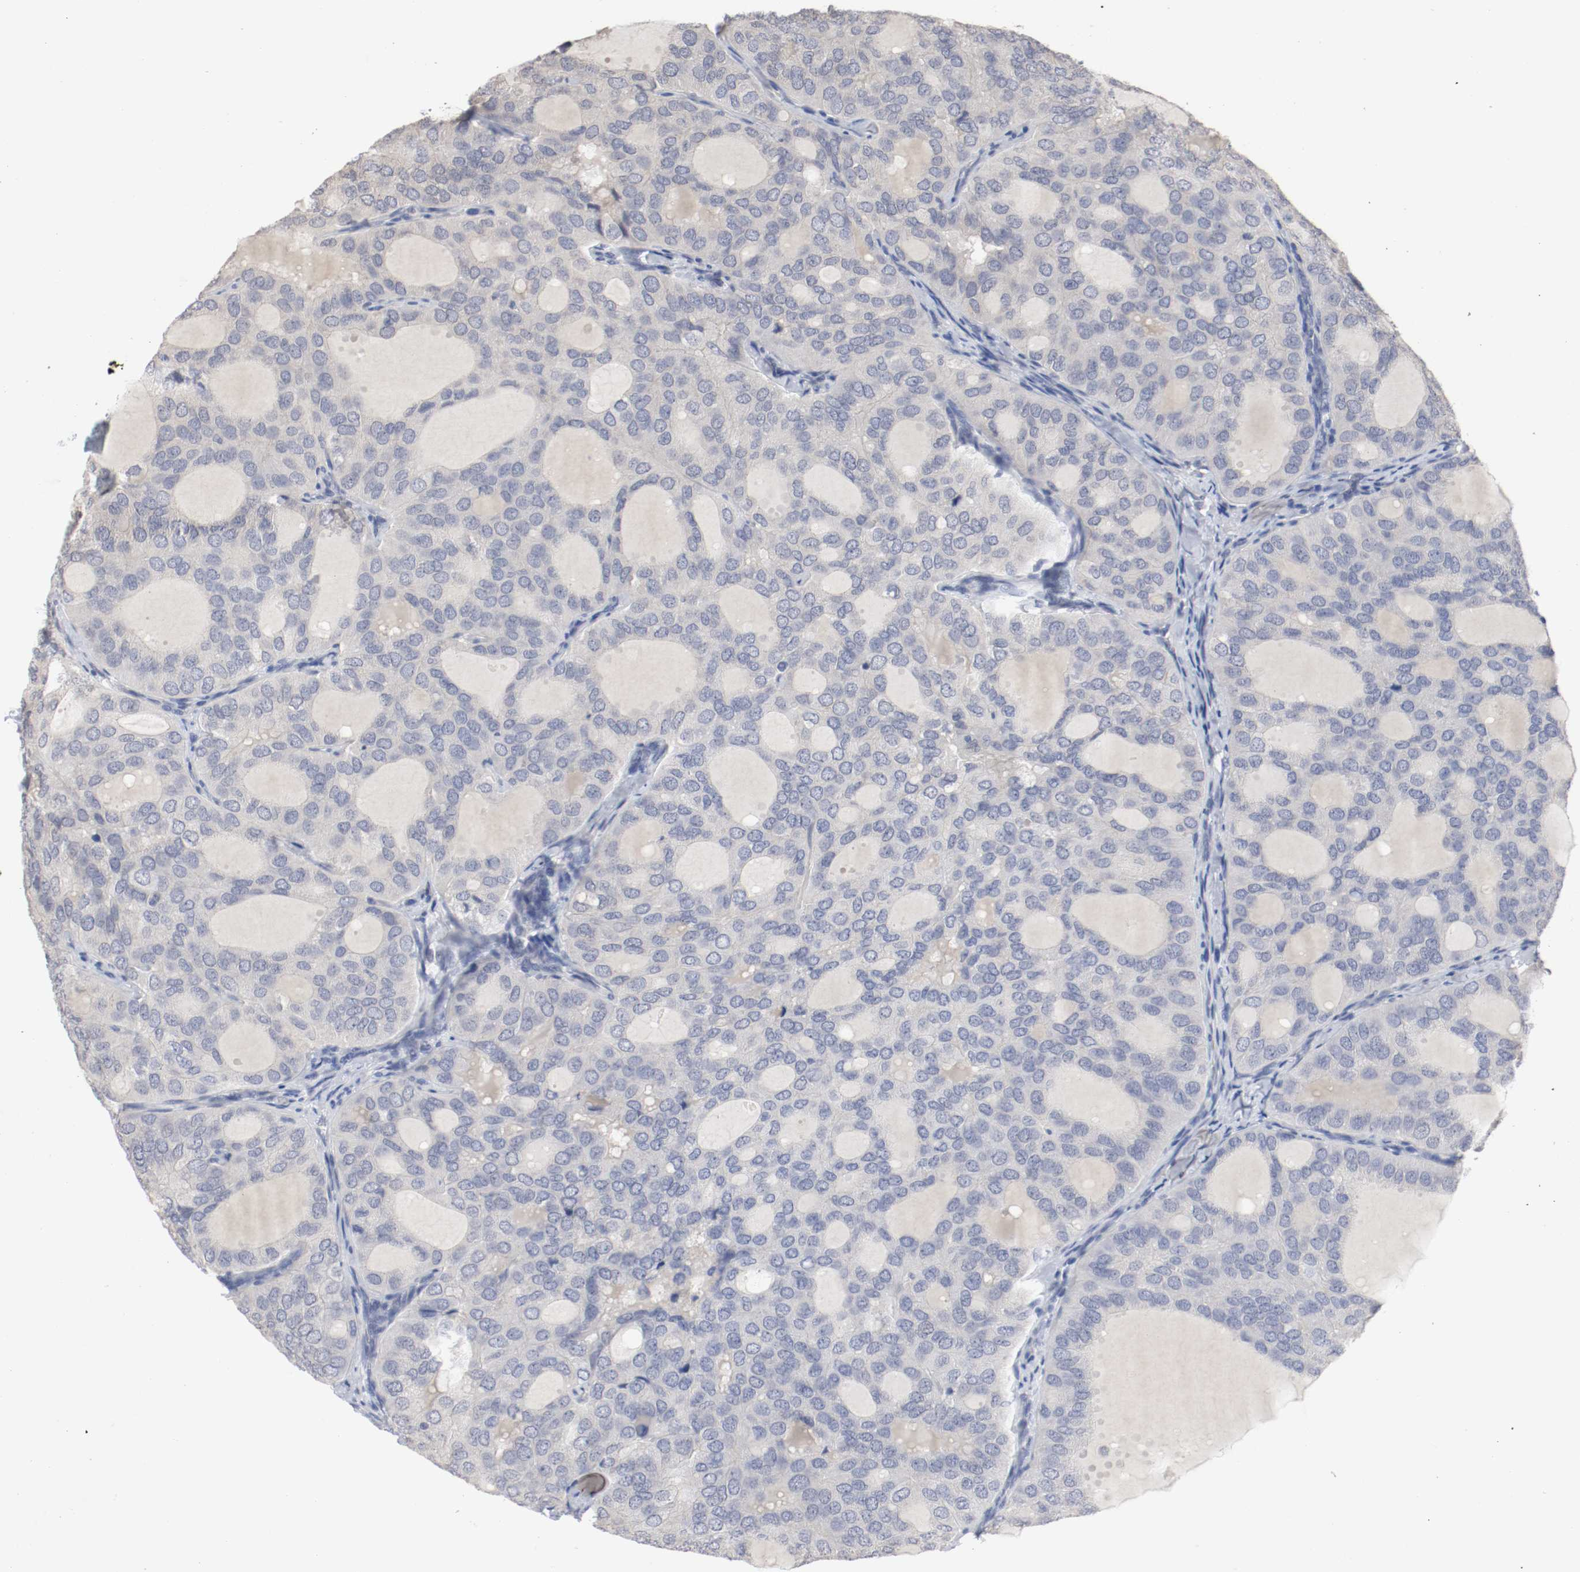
{"staining": {"intensity": "negative", "quantity": "none", "location": "none"}, "tissue": "thyroid cancer", "cell_type": "Tumor cells", "image_type": "cancer", "snomed": [{"axis": "morphology", "description": "Follicular adenoma carcinoma, NOS"}, {"axis": "topography", "description": "Thyroid gland"}], "caption": "Protein analysis of thyroid cancer exhibits no significant positivity in tumor cells.", "gene": "CEBPE", "patient": {"sex": "male", "age": 75}}